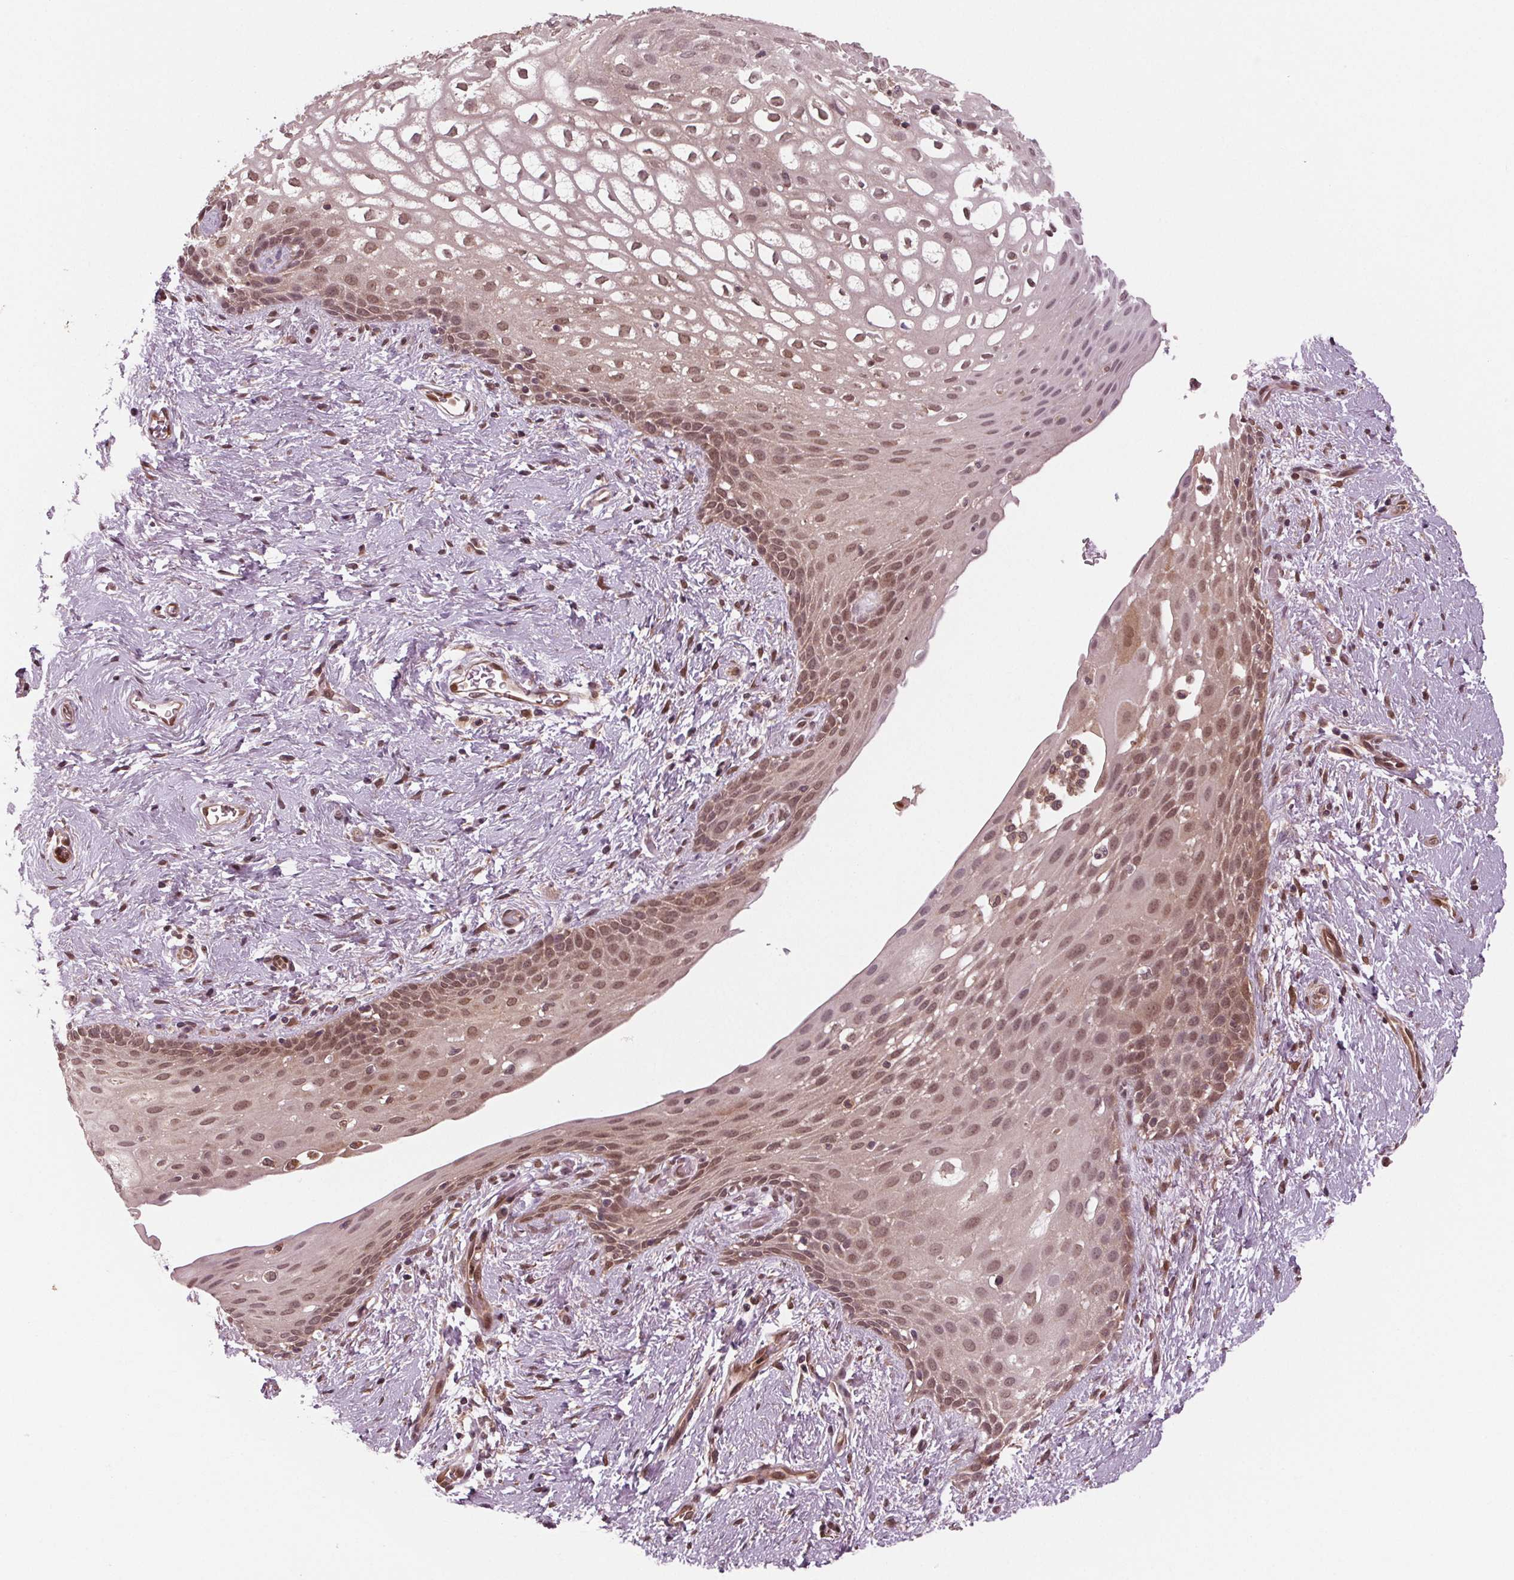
{"staining": {"intensity": "moderate", "quantity": ">75%", "location": "nuclear"}, "tissue": "skin", "cell_type": "Epidermal cells", "image_type": "normal", "snomed": [{"axis": "morphology", "description": "Normal tissue, NOS"}, {"axis": "topography", "description": "Anal"}], "caption": "A medium amount of moderate nuclear staining is appreciated in approximately >75% of epidermal cells in benign skin.", "gene": "STAT3", "patient": {"sex": "female", "age": 46}}